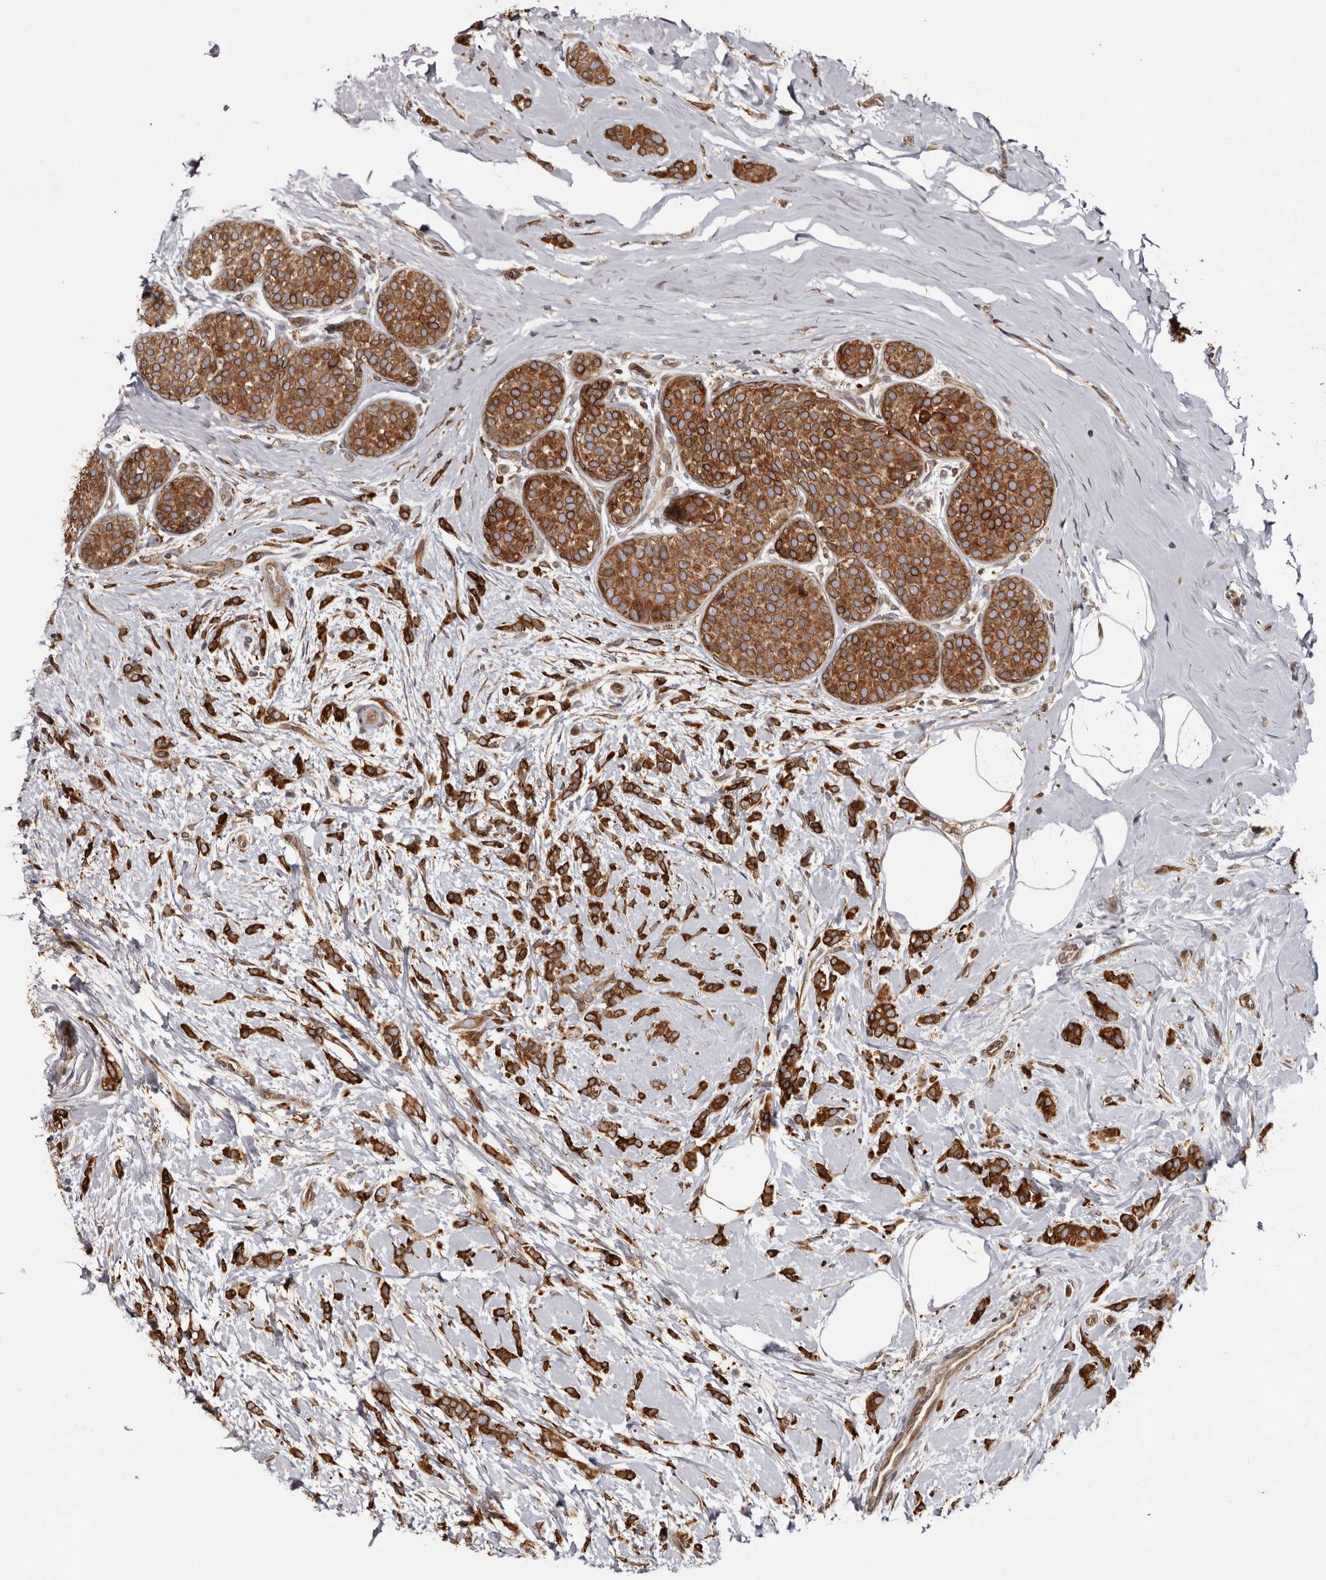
{"staining": {"intensity": "strong", "quantity": ">75%", "location": "cytoplasmic/membranous"}, "tissue": "breast cancer", "cell_type": "Tumor cells", "image_type": "cancer", "snomed": [{"axis": "morphology", "description": "Lobular carcinoma, in situ"}, {"axis": "morphology", "description": "Lobular carcinoma"}, {"axis": "topography", "description": "Breast"}], "caption": "A high amount of strong cytoplasmic/membranous staining is identified in about >75% of tumor cells in lobular carcinoma (breast) tissue.", "gene": "C4orf3", "patient": {"sex": "female", "age": 41}}